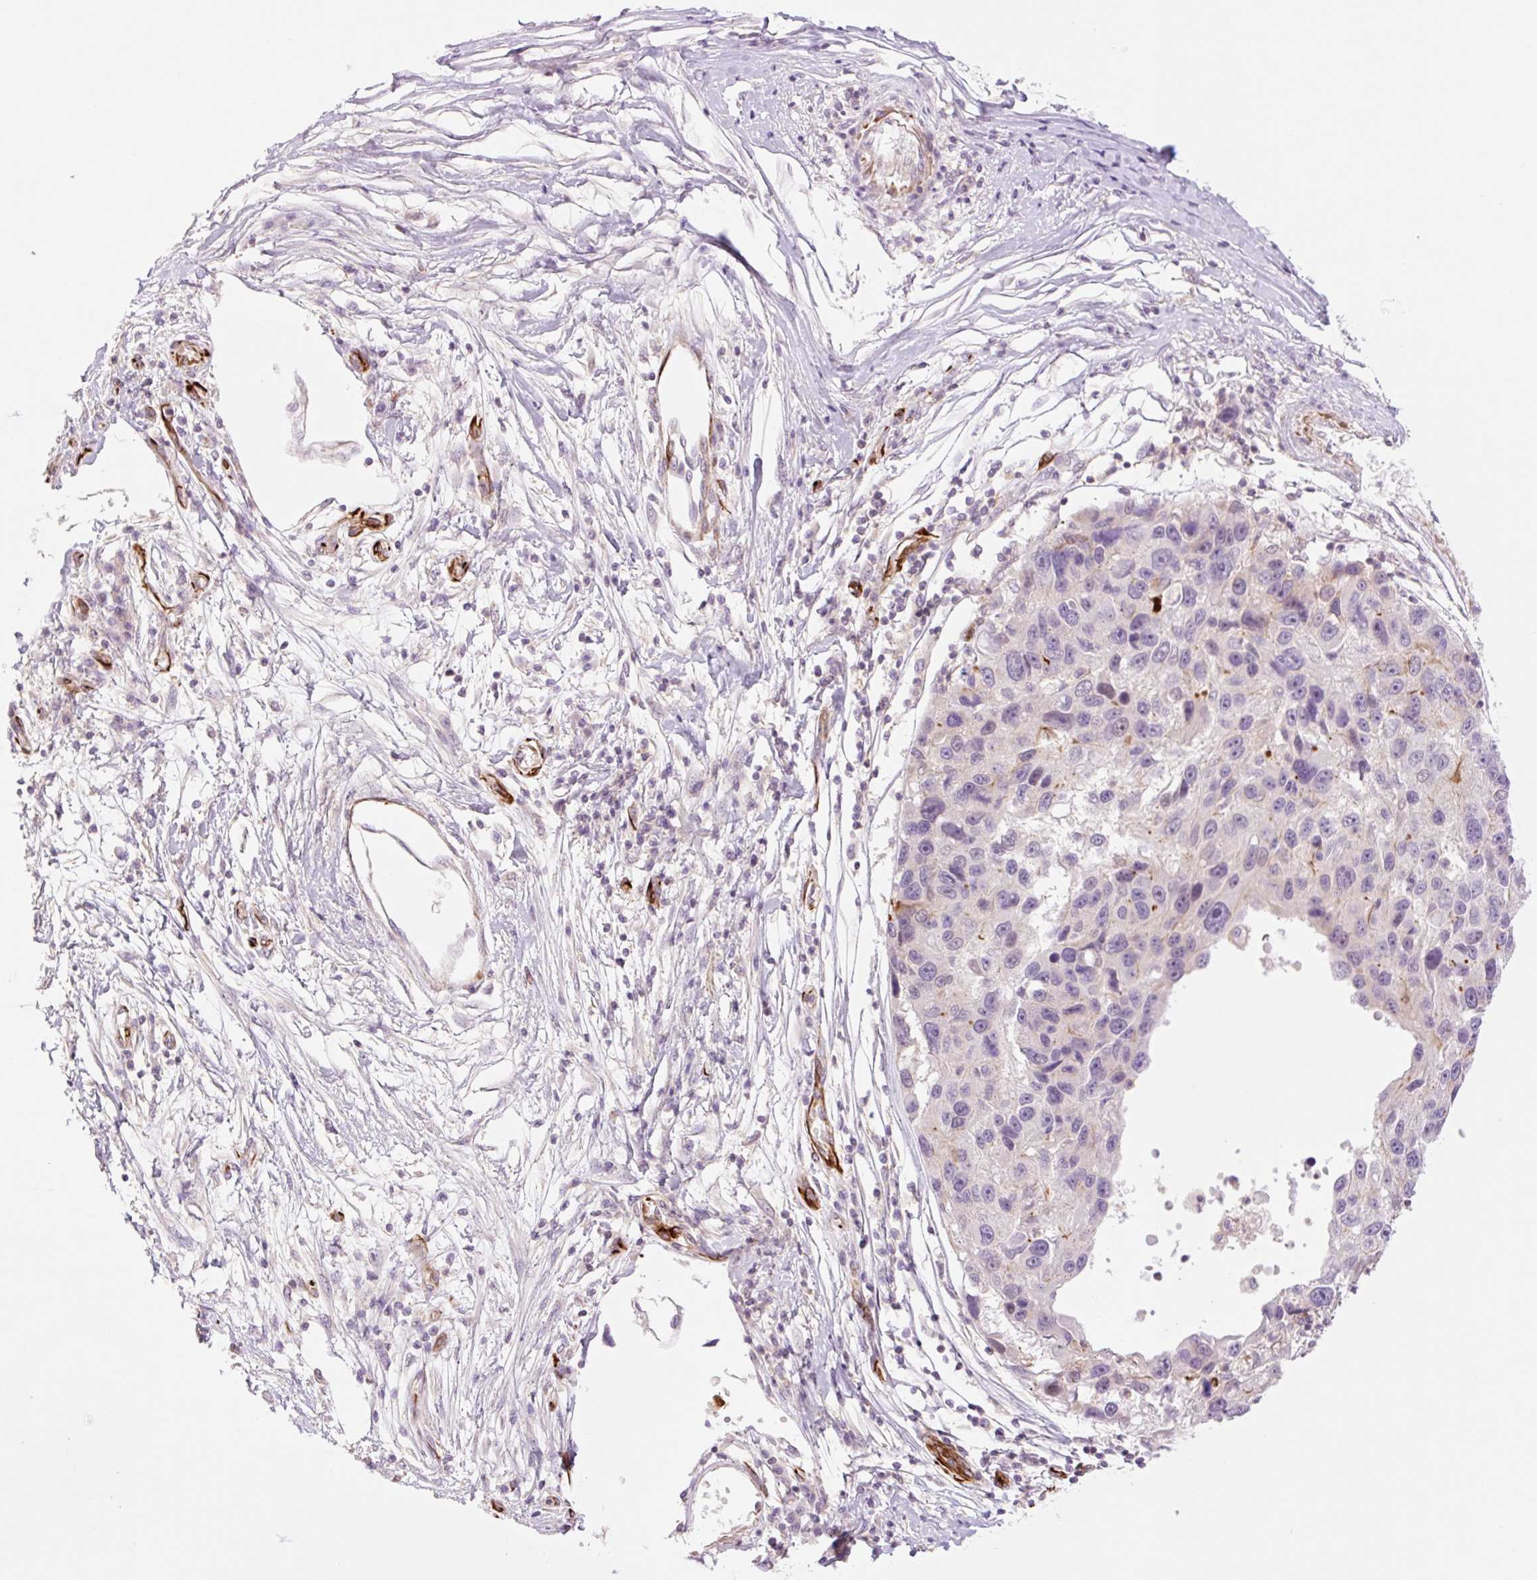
{"staining": {"intensity": "moderate", "quantity": "<25%", "location": "cytoplasmic/membranous"}, "tissue": "melanoma", "cell_type": "Tumor cells", "image_type": "cancer", "snomed": [{"axis": "morphology", "description": "Malignant melanoma, NOS"}, {"axis": "topography", "description": "Skin"}], "caption": "Tumor cells demonstrate moderate cytoplasmic/membranous positivity in about <25% of cells in melanoma.", "gene": "ZFYVE21", "patient": {"sex": "male", "age": 53}}